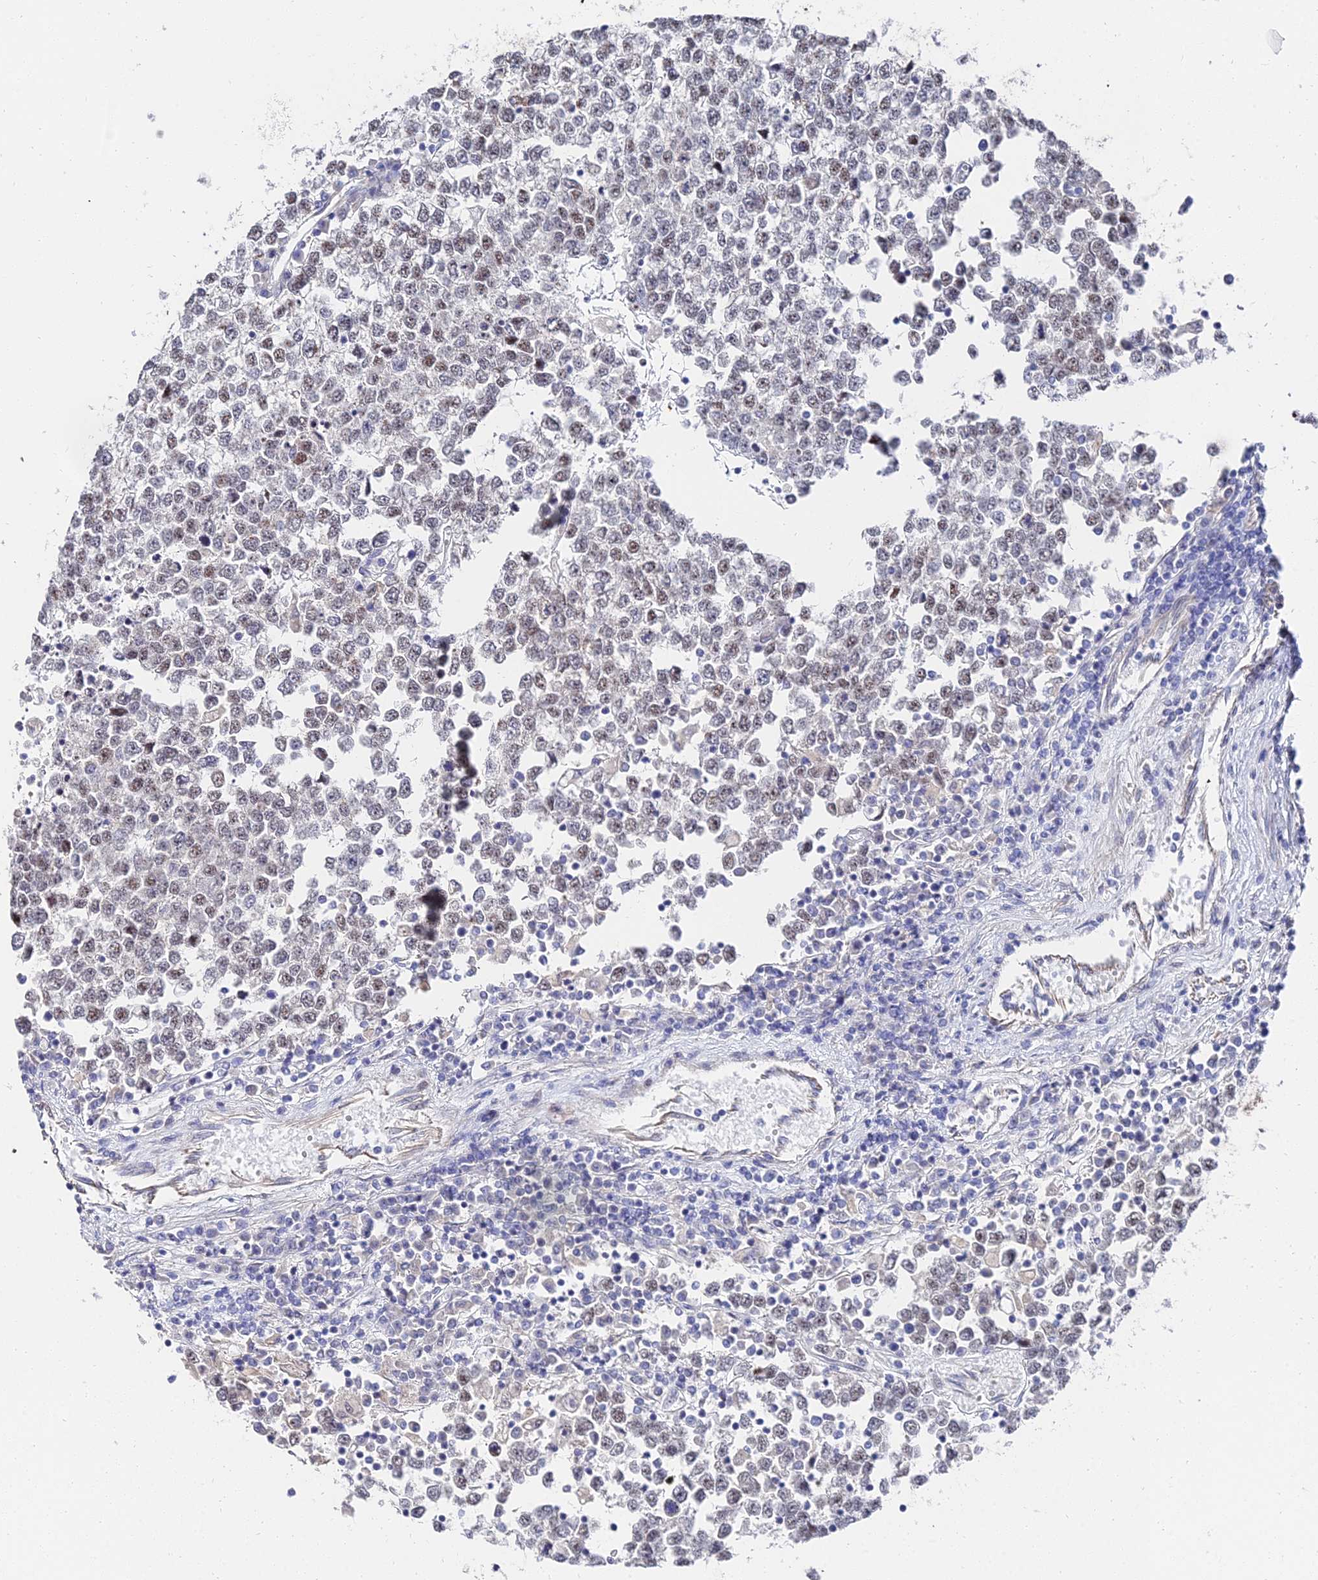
{"staining": {"intensity": "weak", "quantity": "25%-75%", "location": "cytoplasmic/membranous,nuclear"}, "tissue": "testis cancer", "cell_type": "Tumor cells", "image_type": "cancer", "snomed": [{"axis": "morphology", "description": "Seminoma, NOS"}, {"axis": "topography", "description": "Testis"}], "caption": "A high-resolution image shows immunohistochemistry staining of testis cancer (seminoma), which exhibits weak cytoplasmic/membranous and nuclear positivity in approximately 25%-75% of tumor cells.", "gene": "BORCS8", "patient": {"sex": "male", "age": 65}}